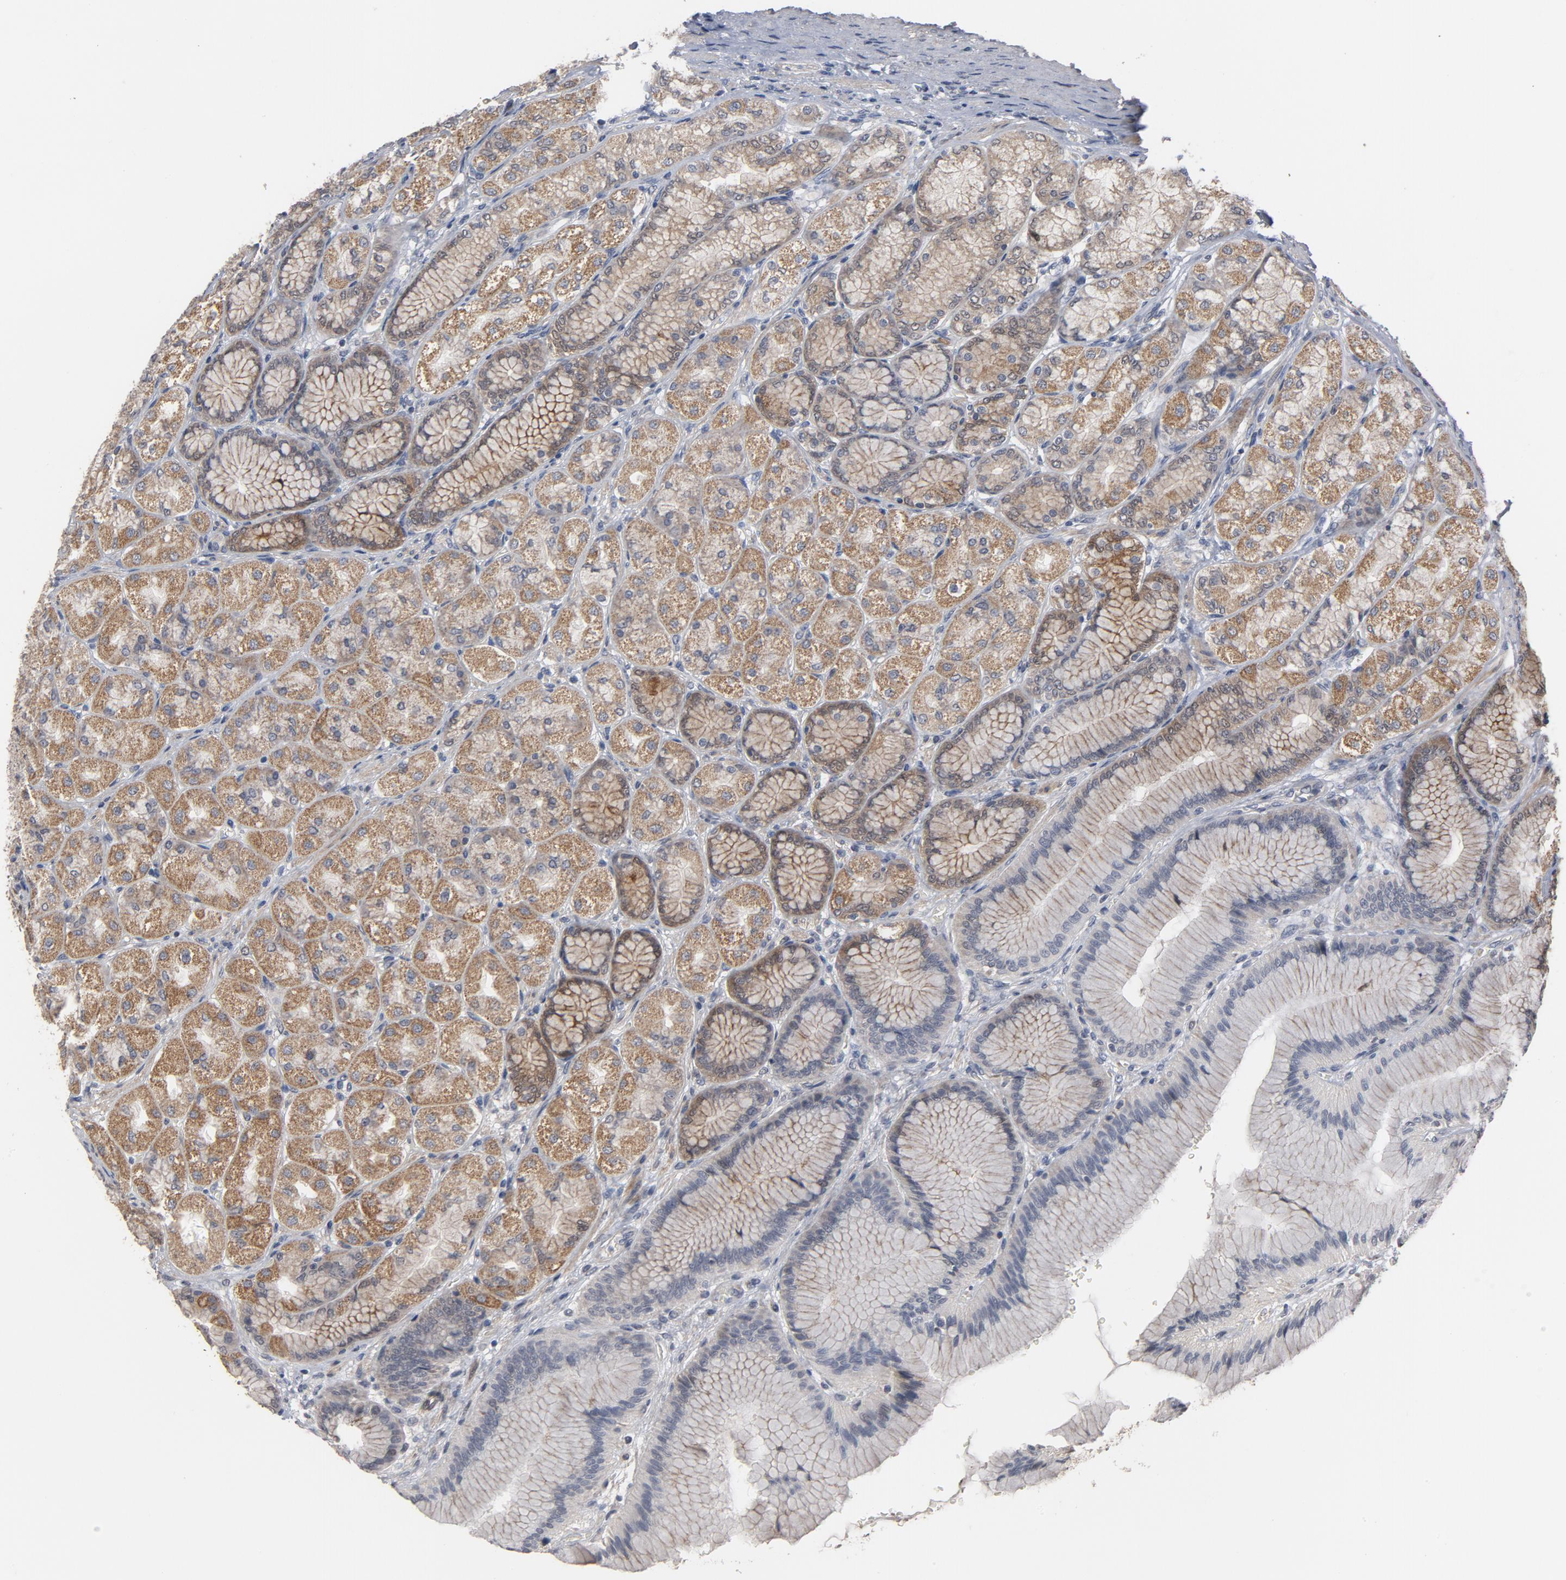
{"staining": {"intensity": "moderate", "quantity": ">75%", "location": "cytoplasmic/membranous"}, "tissue": "stomach", "cell_type": "Glandular cells", "image_type": "normal", "snomed": [{"axis": "morphology", "description": "Normal tissue, NOS"}, {"axis": "morphology", "description": "Adenocarcinoma, NOS"}, {"axis": "topography", "description": "Stomach"}, {"axis": "topography", "description": "Stomach, lower"}], "caption": "Immunohistochemical staining of benign stomach shows >75% levels of moderate cytoplasmic/membranous protein expression in about >75% of glandular cells. The protein is stained brown, and the nuclei are stained in blue (DAB (3,3'-diaminobenzidine) IHC with brightfield microscopy, high magnification).", "gene": "PPP1R1B", "patient": {"sex": "female", "age": 65}}